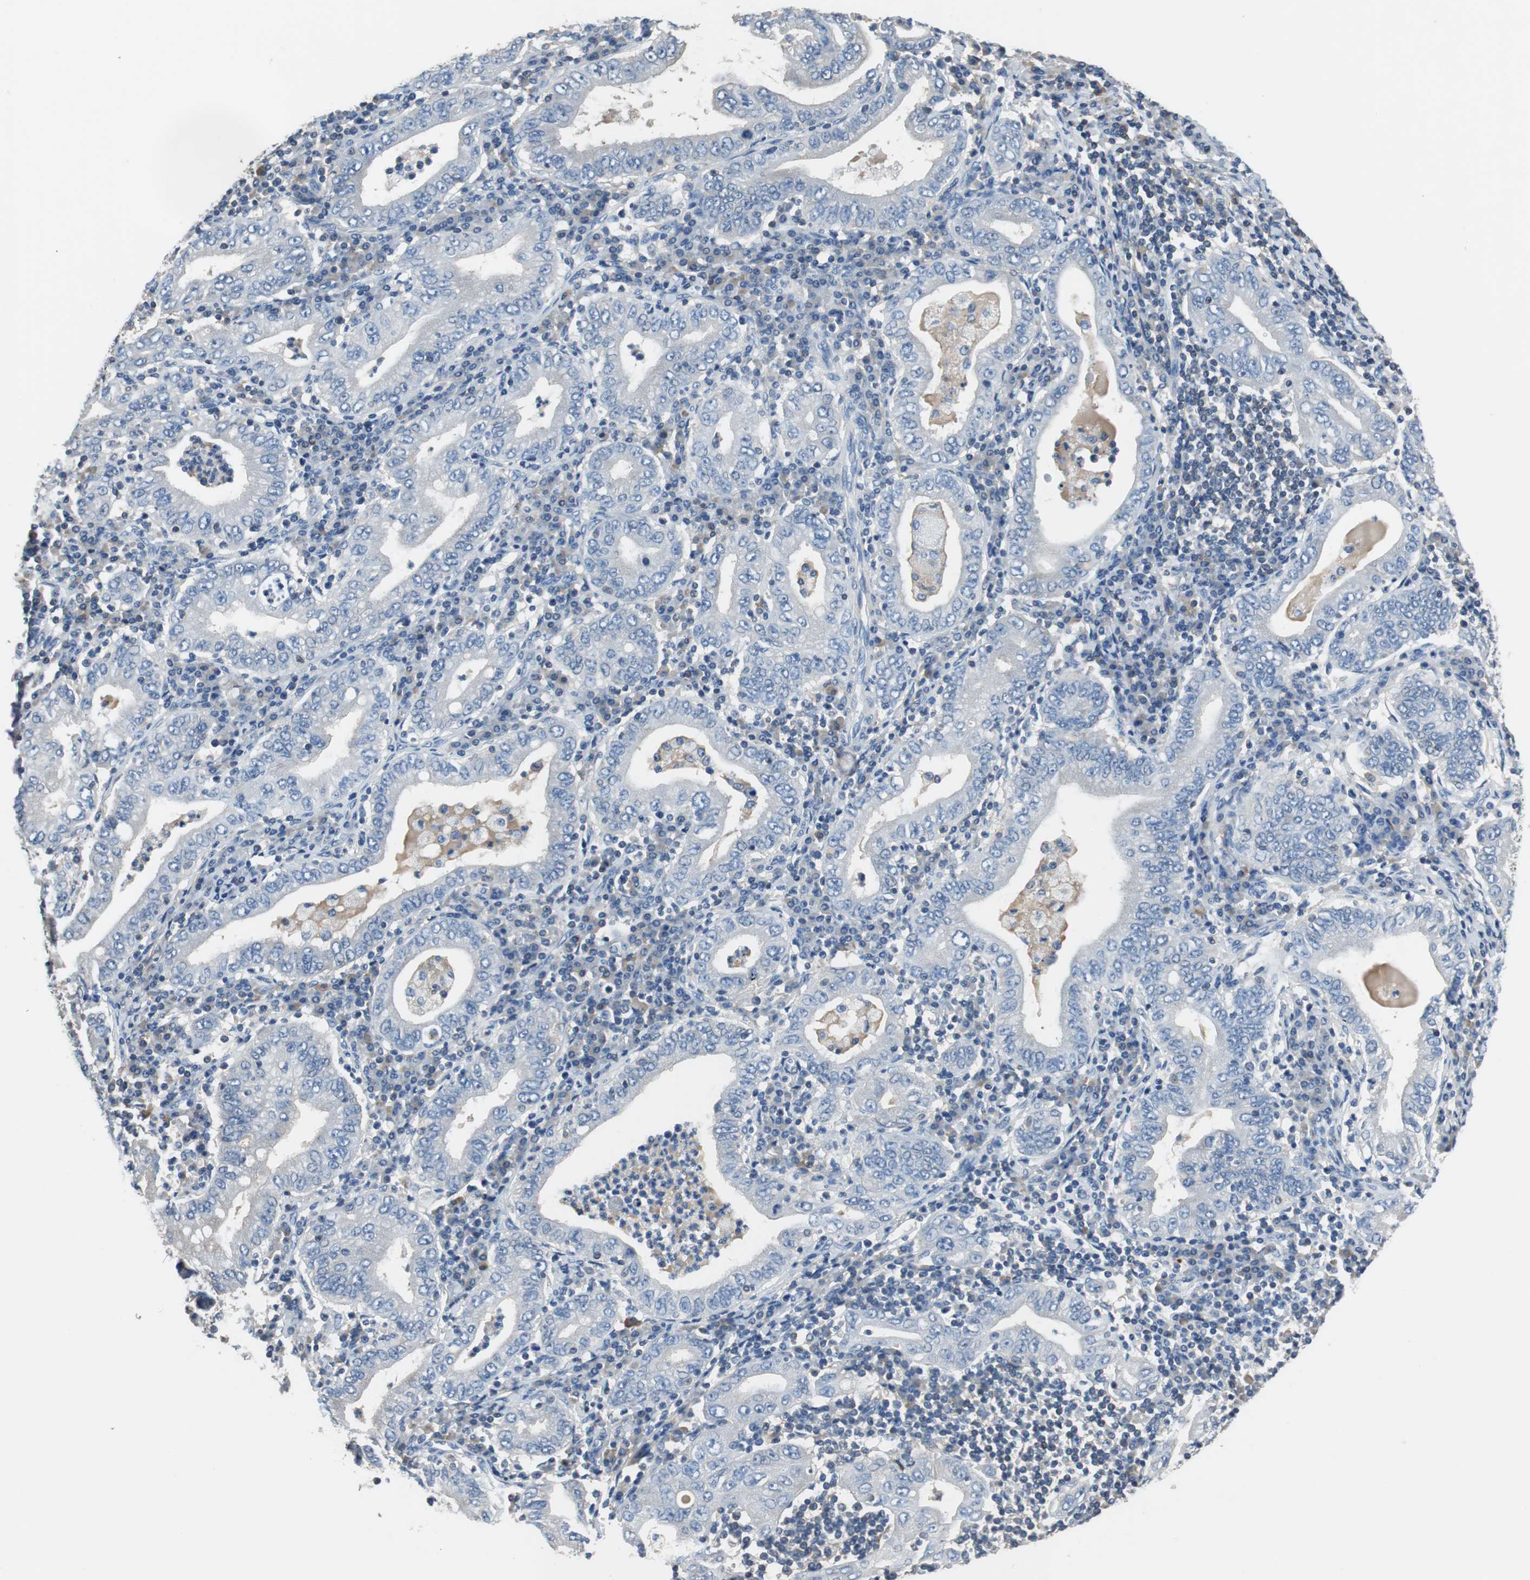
{"staining": {"intensity": "negative", "quantity": "none", "location": "none"}, "tissue": "stomach cancer", "cell_type": "Tumor cells", "image_type": "cancer", "snomed": [{"axis": "morphology", "description": "Normal tissue, NOS"}, {"axis": "morphology", "description": "Adenocarcinoma, NOS"}, {"axis": "topography", "description": "Esophagus"}, {"axis": "topography", "description": "Stomach, upper"}, {"axis": "topography", "description": "Peripheral nerve tissue"}], "caption": "Protein analysis of stomach adenocarcinoma demonstrates no significant positivity in tumor cells. (Brightfield microscopy of DAB IHC at high magnification).", "gene": "PRKCA", "patient": {"sex": "male", "age": 62}}